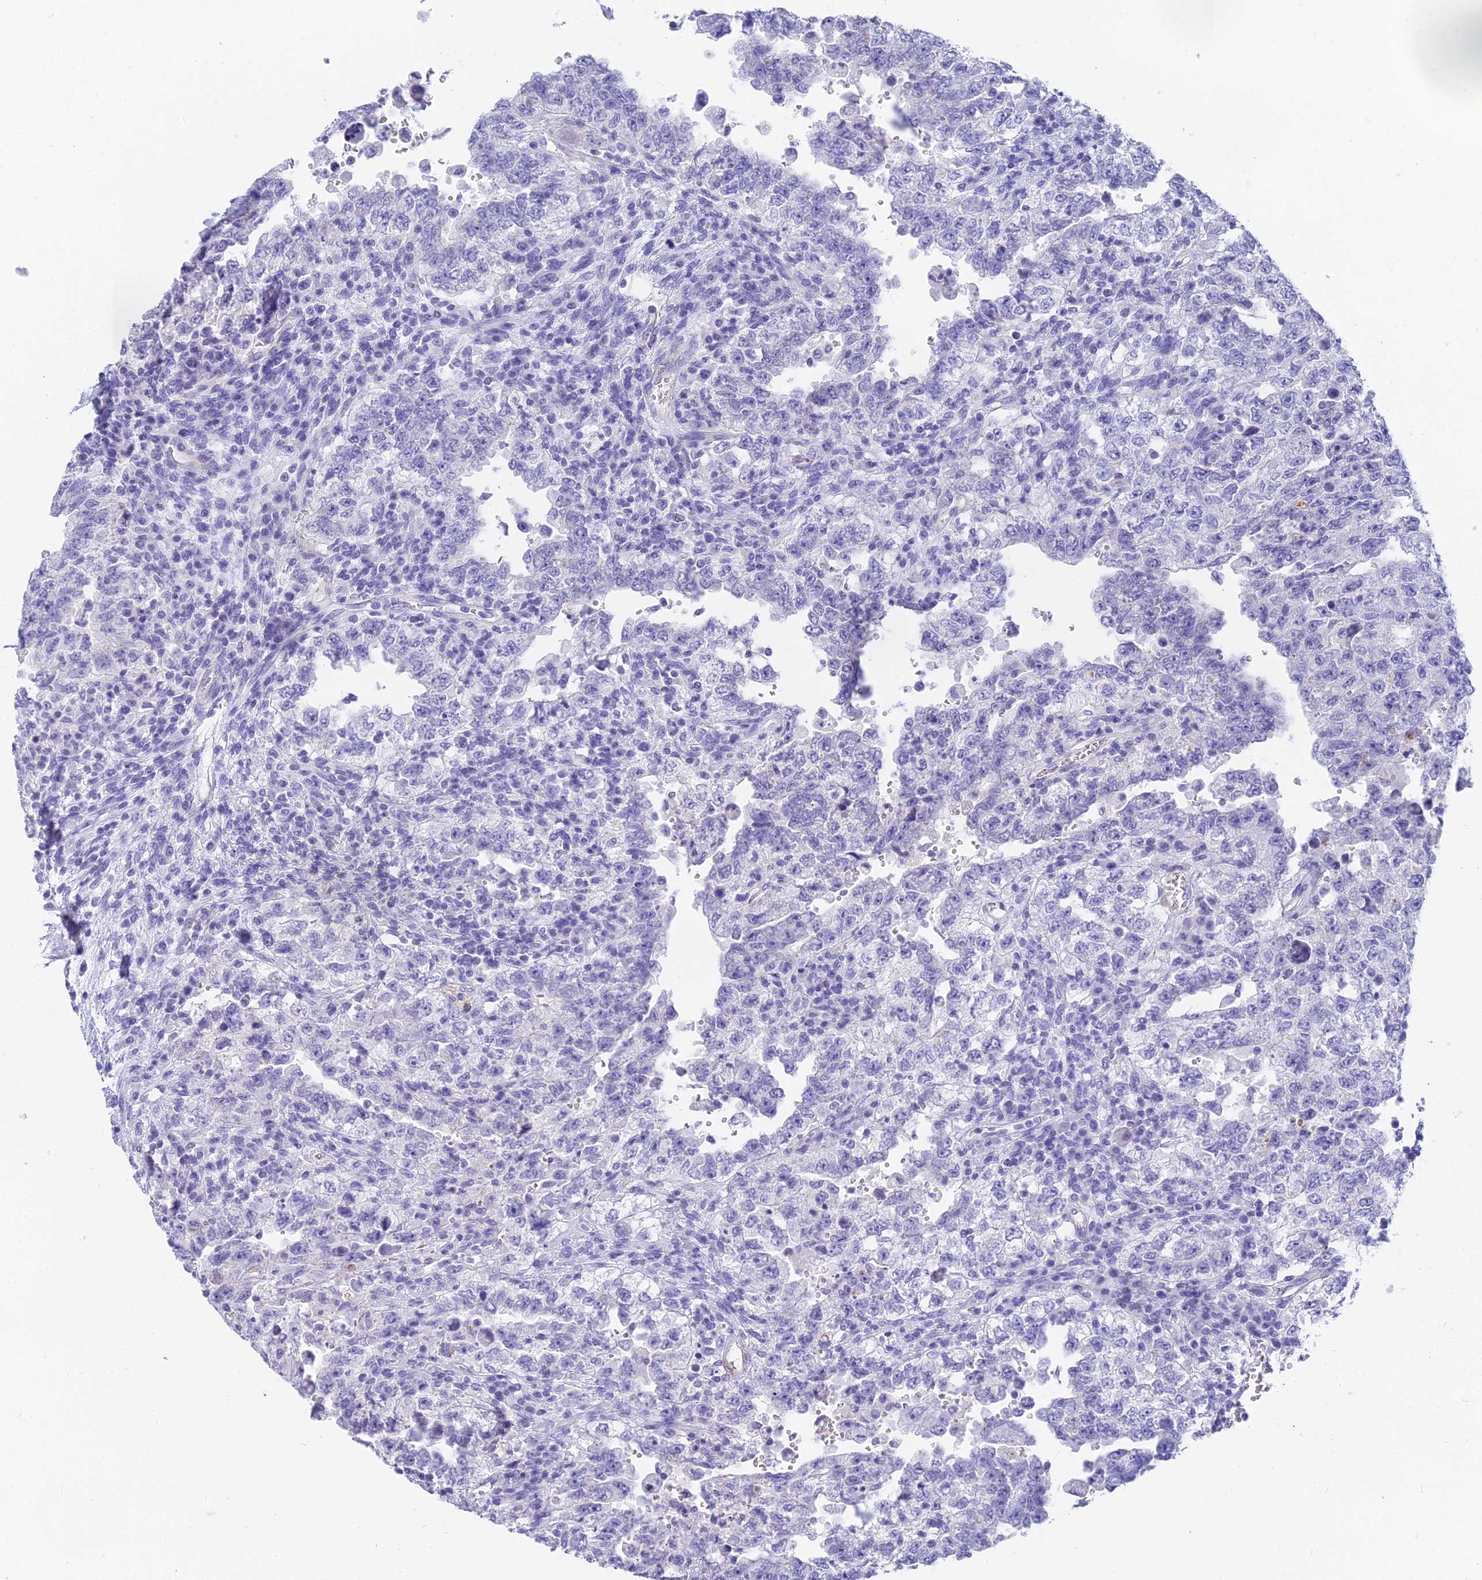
{"staining": {"intensity": "negative", "quantity": "none", "location": "none"}, "tissue": "testis cancer", "cell_type": "Tumor cells", "image_type": "cancer", "snomed": [{"axis": "morphology", "description": "Carcinoma, Embryonal, NOS"}, {"axis": "topography", "description": "Testis"}], "caption": "Tumor cells are negative for brown protein staining in testis cancer. (DAB IHC visualized using brightfield microscopy, high magnification).", "gene": "SLC36A2", "patient": {"sex": "male", "age": 26}}